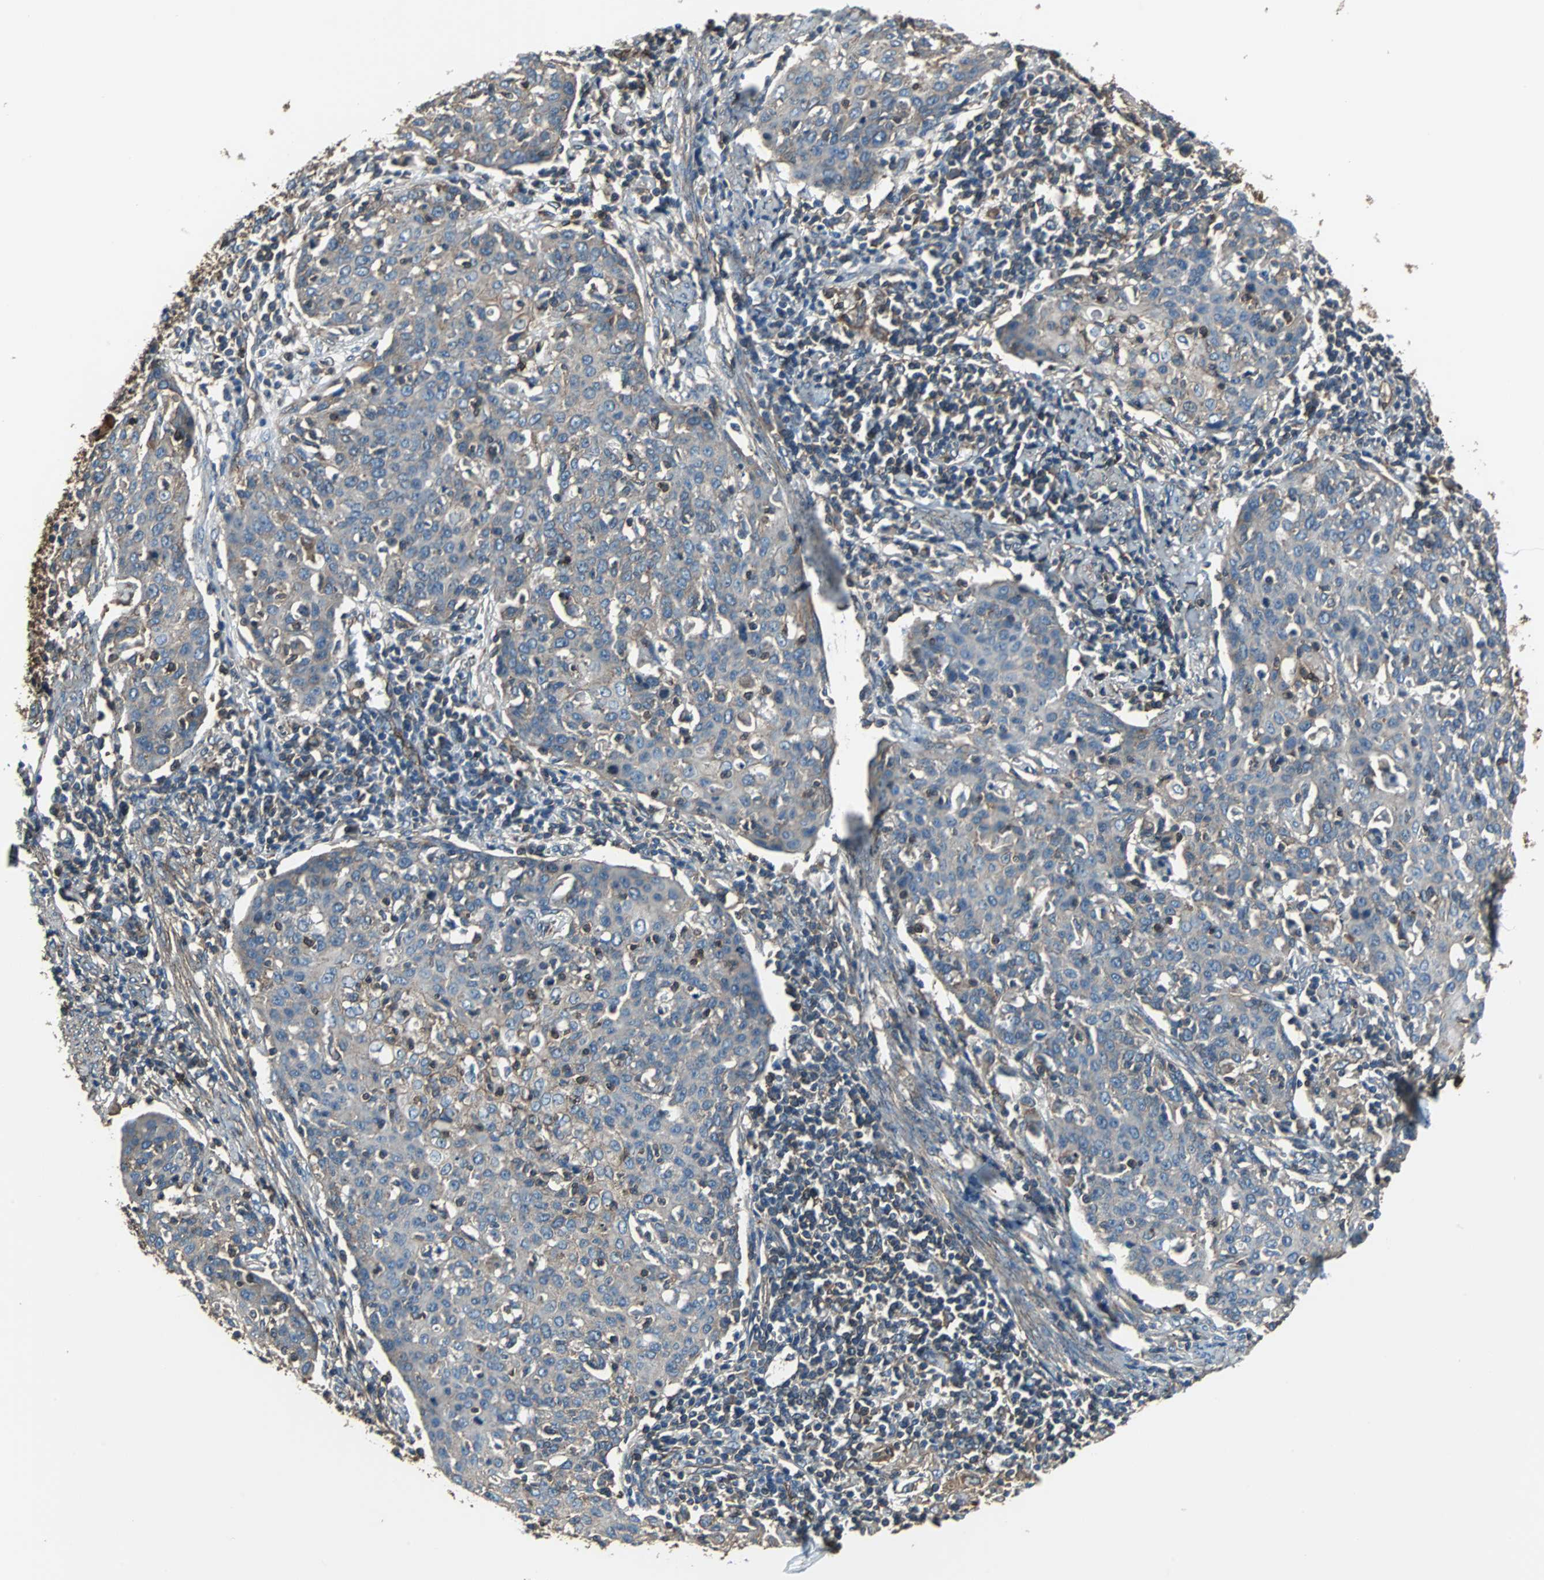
{"staining": {"intensity": "weak", "quantity": "25%-75%", "location": "cytoplasmic/membranous"}, "tissue": "cervical cancer", "cell_type": "Tumor cells", "image_type": "cancer", "snomed": [{"axis": "morphology", "description": "Squamous cell carcinoma, NOS"}, {"axis": "topography", "description": "Cervix"}], "caption": "Immunohistochemical staining of squamous cell carcinoma (cervical) demonstrates low levels of weak cytoplasmic/membranous expression in about 25%-75% of tumor cells.", "gene": "ACTN1", "patient": {"sex": "female", "age": 38}}